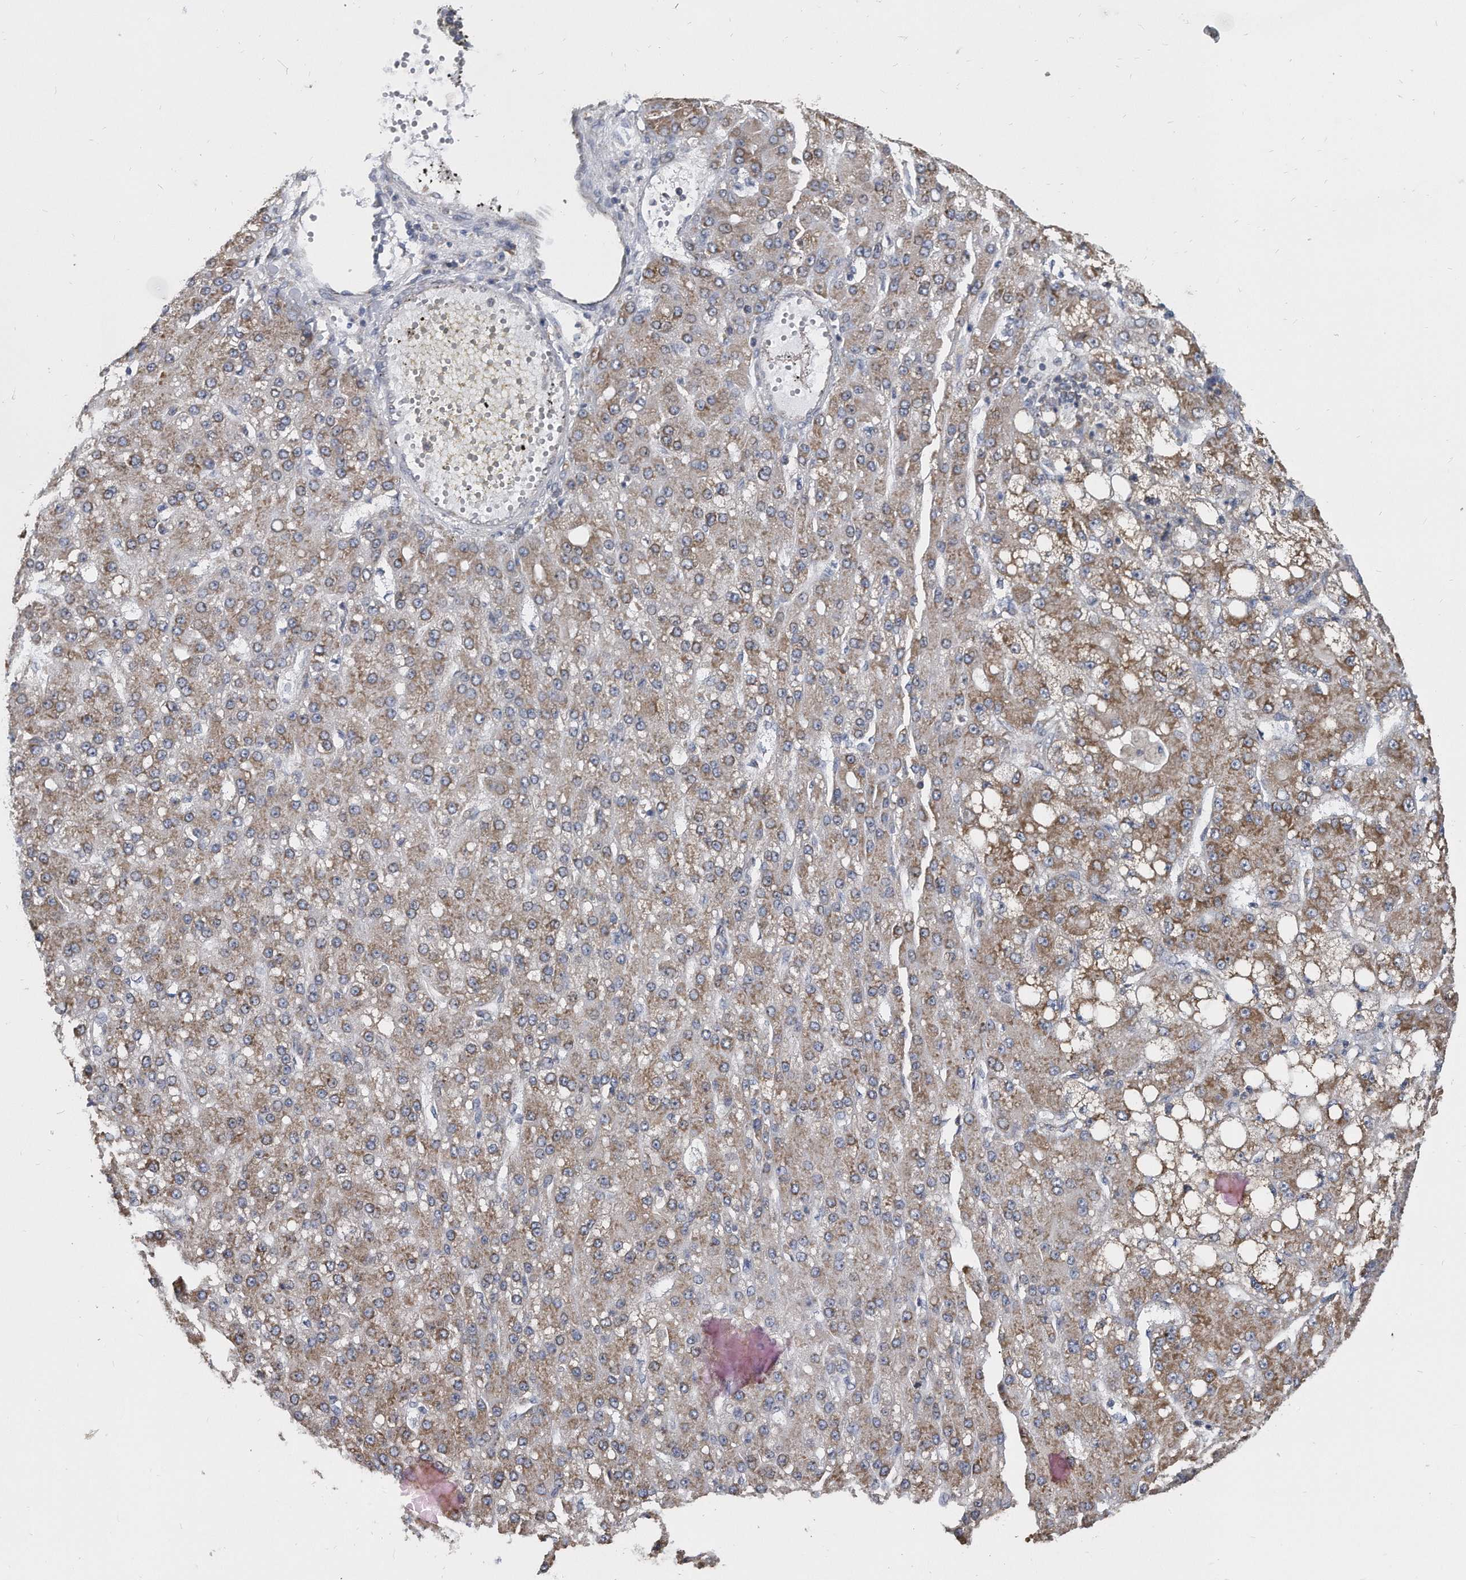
{"staining": {"intensity": "moderate", "quantity": ">75%", "location": "cytoplasmic/membranous"}, "tissue": "liver cancer", "cell_type": "Tumor cells", "image_type": "cancer", "snomed": [{"axis": "morphology", "description": "Carcinoma, Hepatocellular, NOS"}, {"axis": "topography", "description": "Liver"}], "caption": "IHC histopathology image of hepatocellular carcinoma (liver) stained for a protein (brown), which demonstrates medium levels of moderate cytoplasmic/membranous staining in about >75% of tumor cells.", "gene": "CCDC47", "patient": {"sex": "male", "age": 67}}